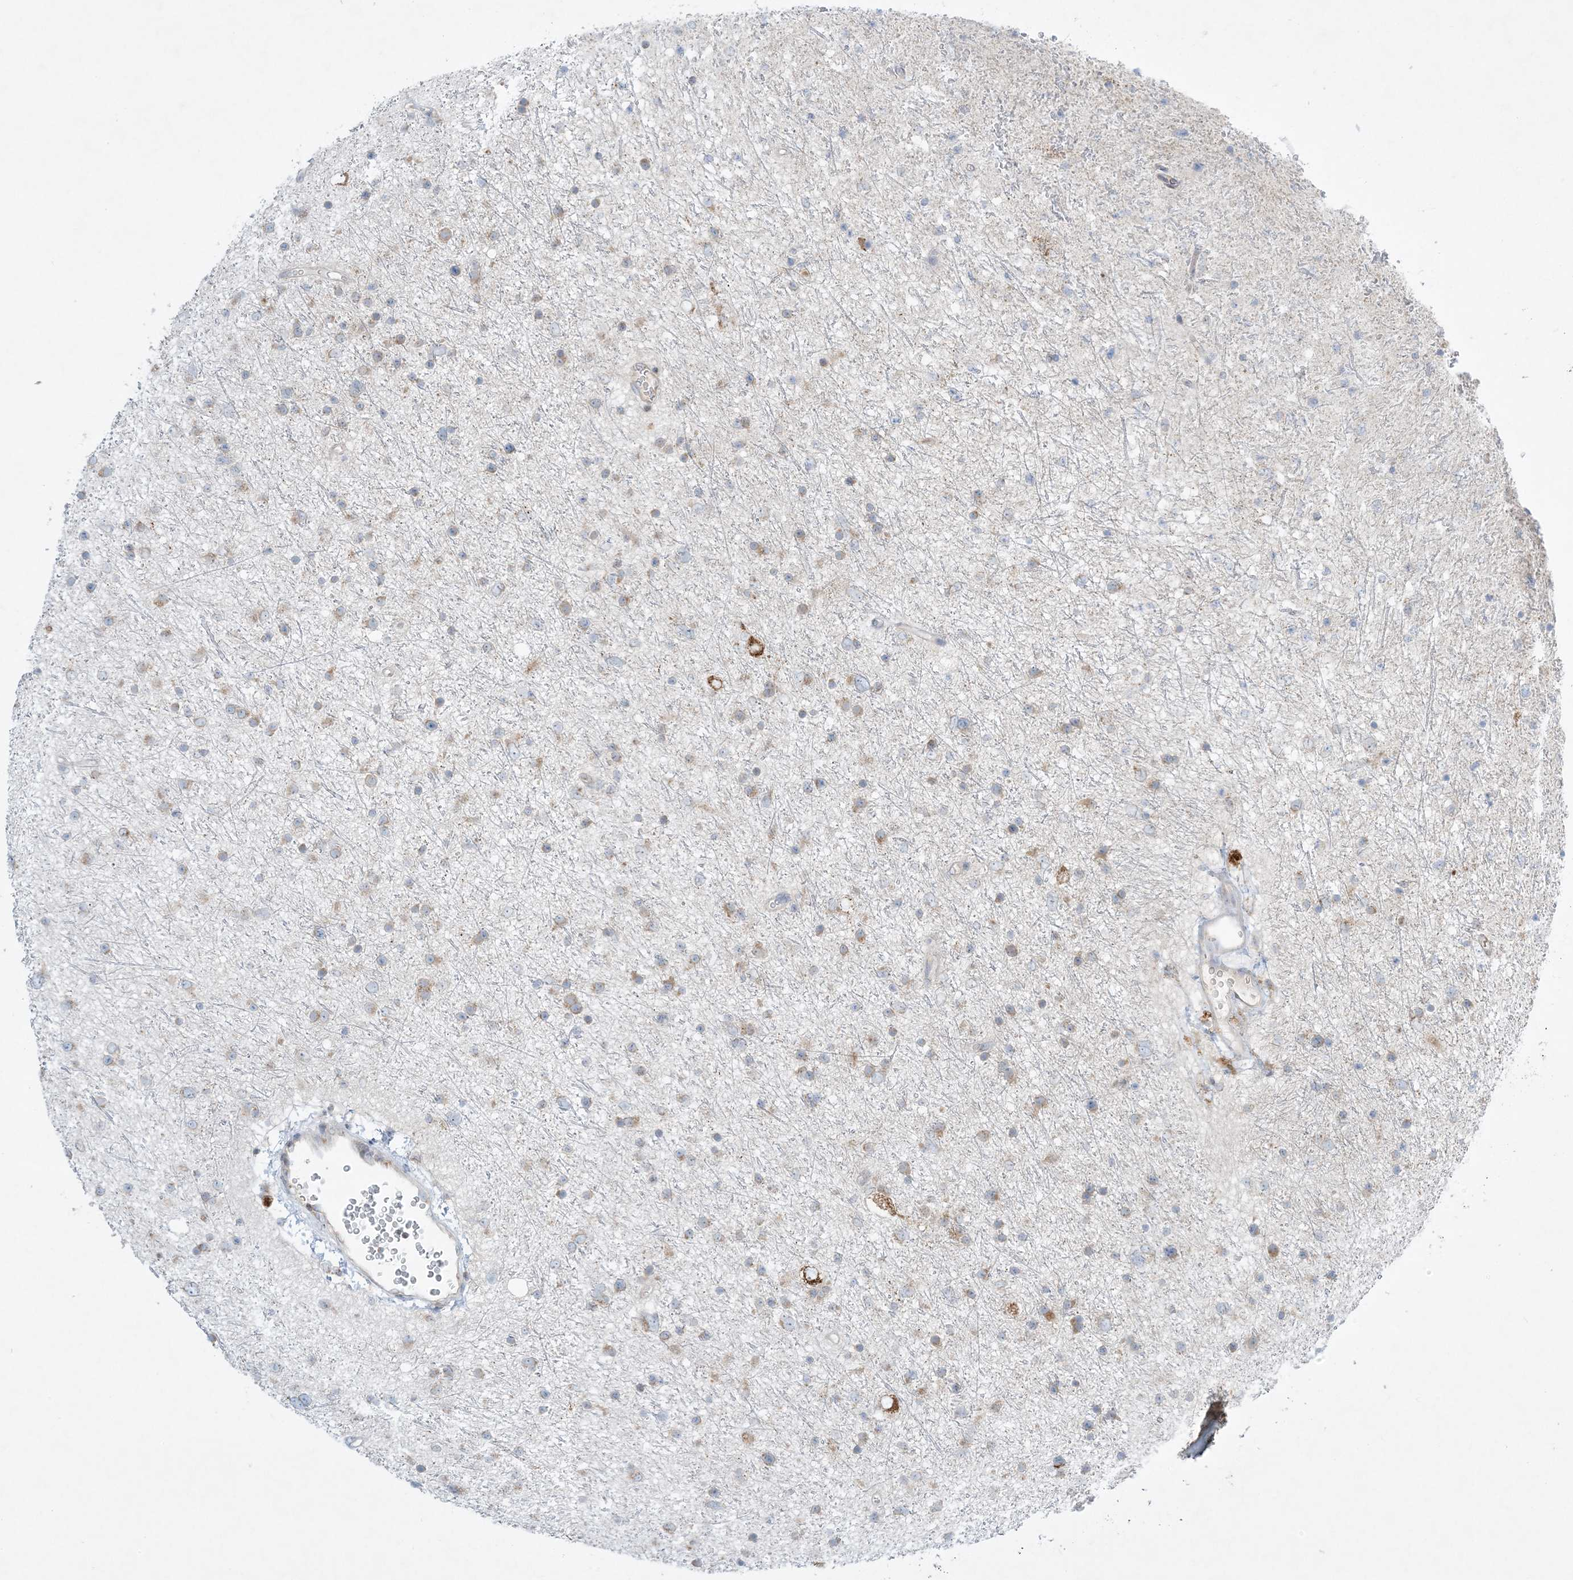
{"staining": {"intensity": "weak", "quantity": "25%-75%", "location": "cytoplasmic/membranous"}, "tissue": "glioma", "cell_type": "Tumor cells", "image_type": "cancer", "snomed": [{"axis": "morphology", "description": "Glioma, malignant, Low grade"}, {"axis": "topography", "description": "Cerebral cortex"}], "caption": "Human glioma stained with a brown dye exhibits weak cytoplasmic/membranous positive staining in approximately 25%-75% of tumor cells.", "gene": "RPP40", "patient": {"sex": "female", "age": 39}}